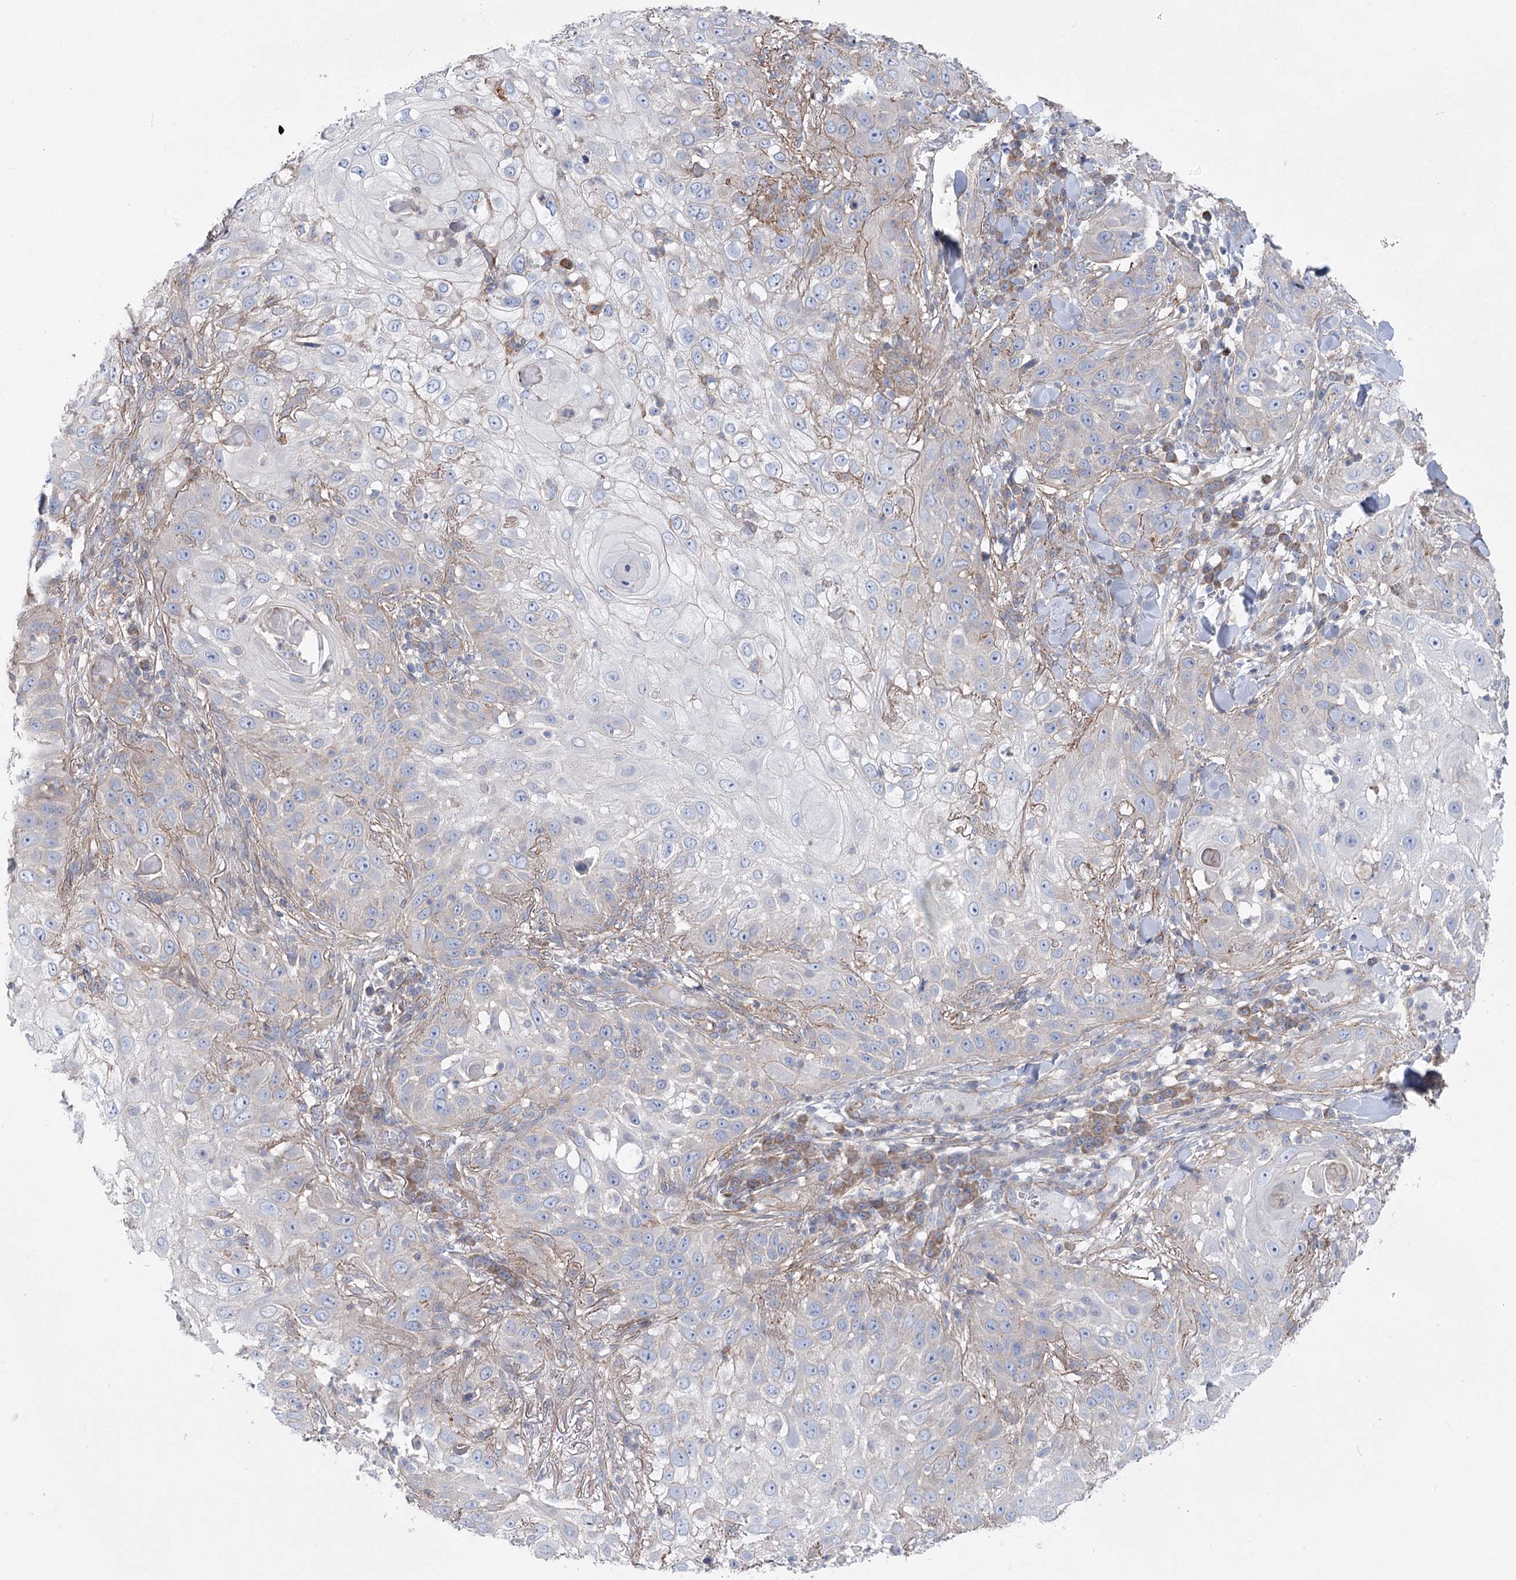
{"staining": {"intensity": "negative", "quantity": "none", "location": "none"}, "tissue": "skin cancer", "cell_type": "Tumor cells", "image_type": "cancer", "snomed": [{"axis": "morphology", "description": "Squamous cell carcinoma, NOS"}, {"axis": "topography", "description": "Skin"}], "caption": "IHC of human skin squamous cell carcinoma reveals no staining in tumor cells. Nuclei are stained in blue.", "gene": "LARP1B", "patient": {"sex": "female", "age": 44}}